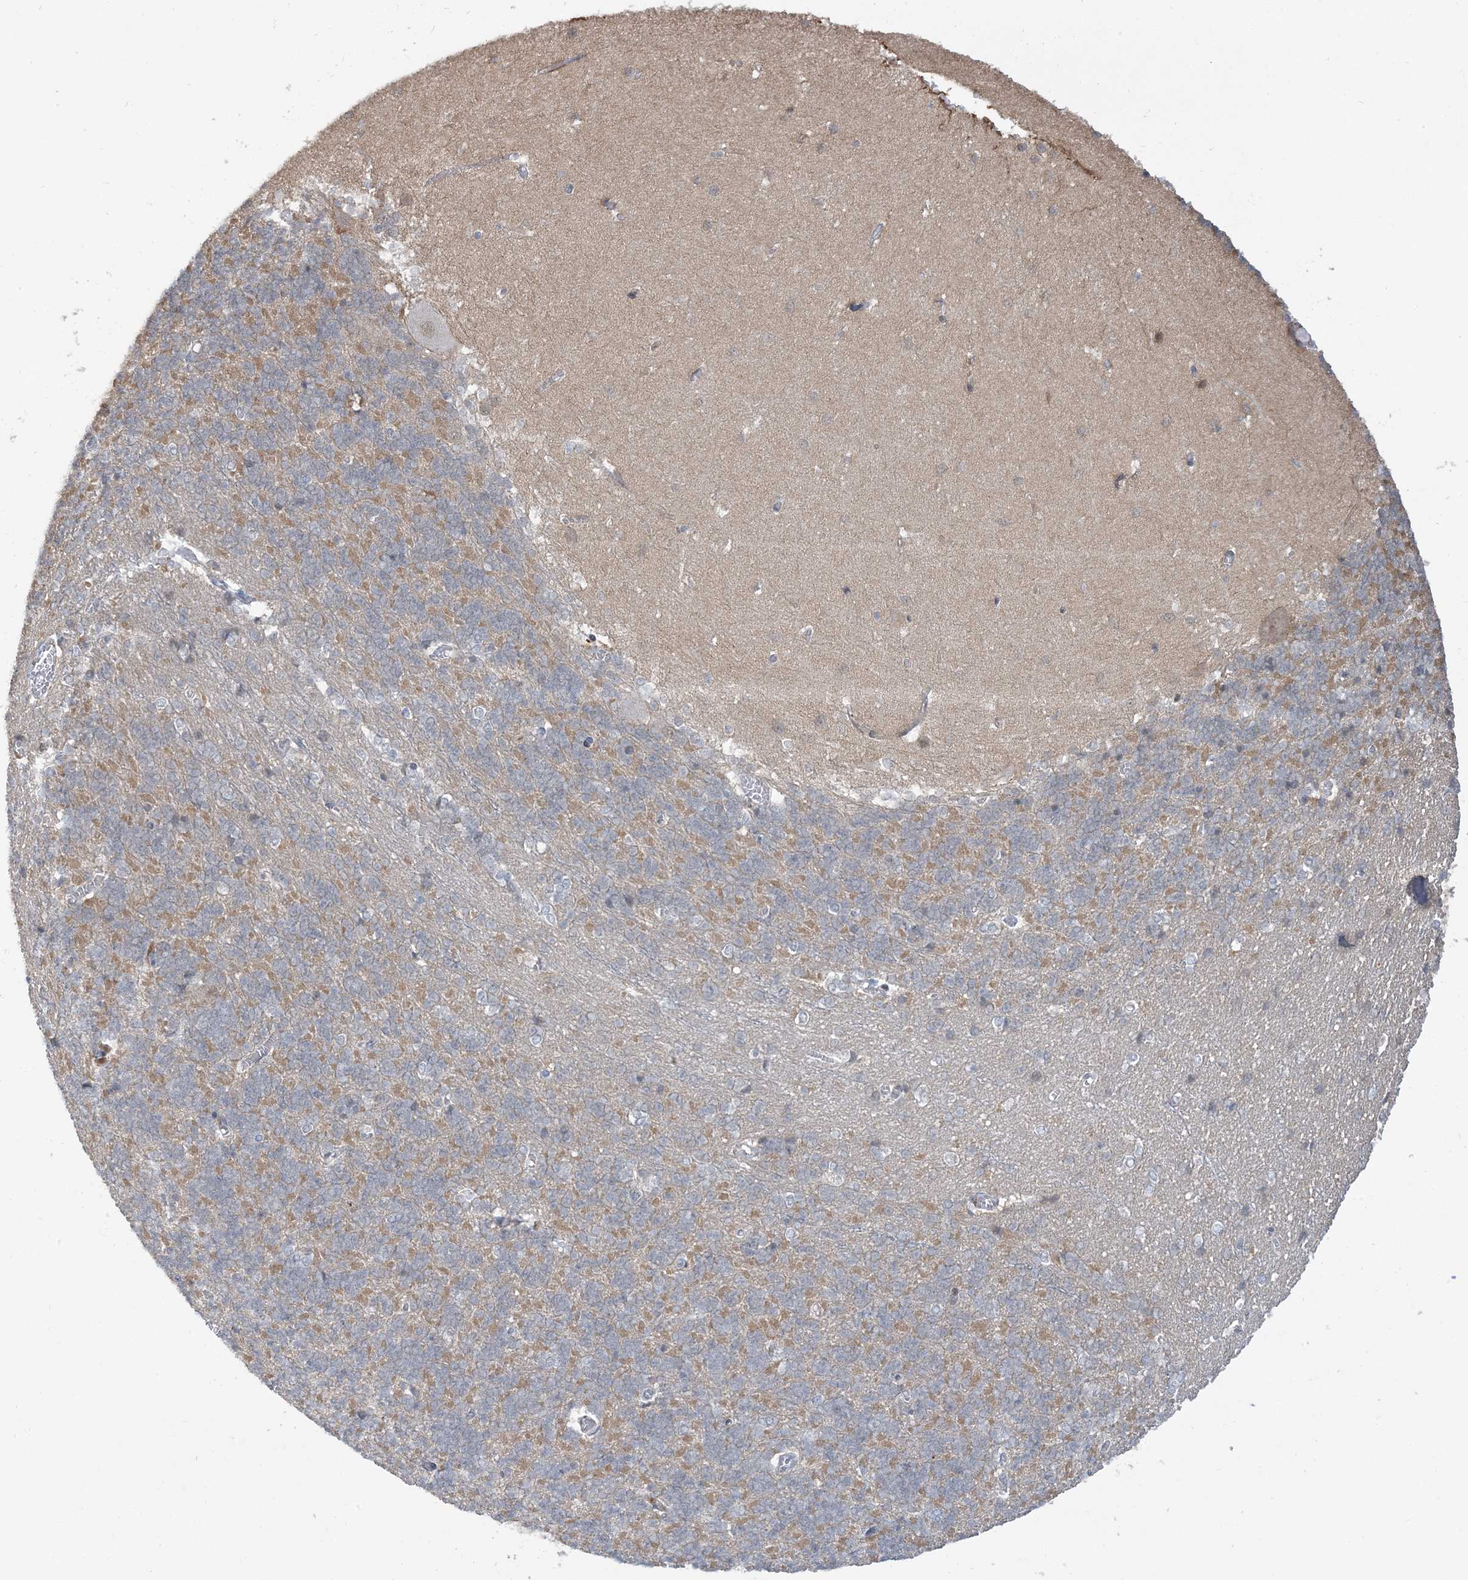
{"staining": {"intensity": "negative", "quantity": "none", "location": "none"}, "tissue": "cerebellum", "cell_type": "Cells in granular layer", "image_type": "normal", "snomed": [{"axis": "morphology", "description": "Normal tissue, NOS"}, {"axis": "topography", "description": "Cerebellum"}], "caption": "High magnification brightfield microscopy of benign cerebellum stained with DAB (brown) and counterstained with hematoxylin (blue): cells in granular layer show no significant staining. Brightfield microscopy of immunohistochemistry (IHC) stained with DAB (3,3'-diaminobenzidine) (brown) and hematoxylin (blue), captured at high magnification.", "gene": "PRRT3", "patient": {"sex": "male", "age": 37}}